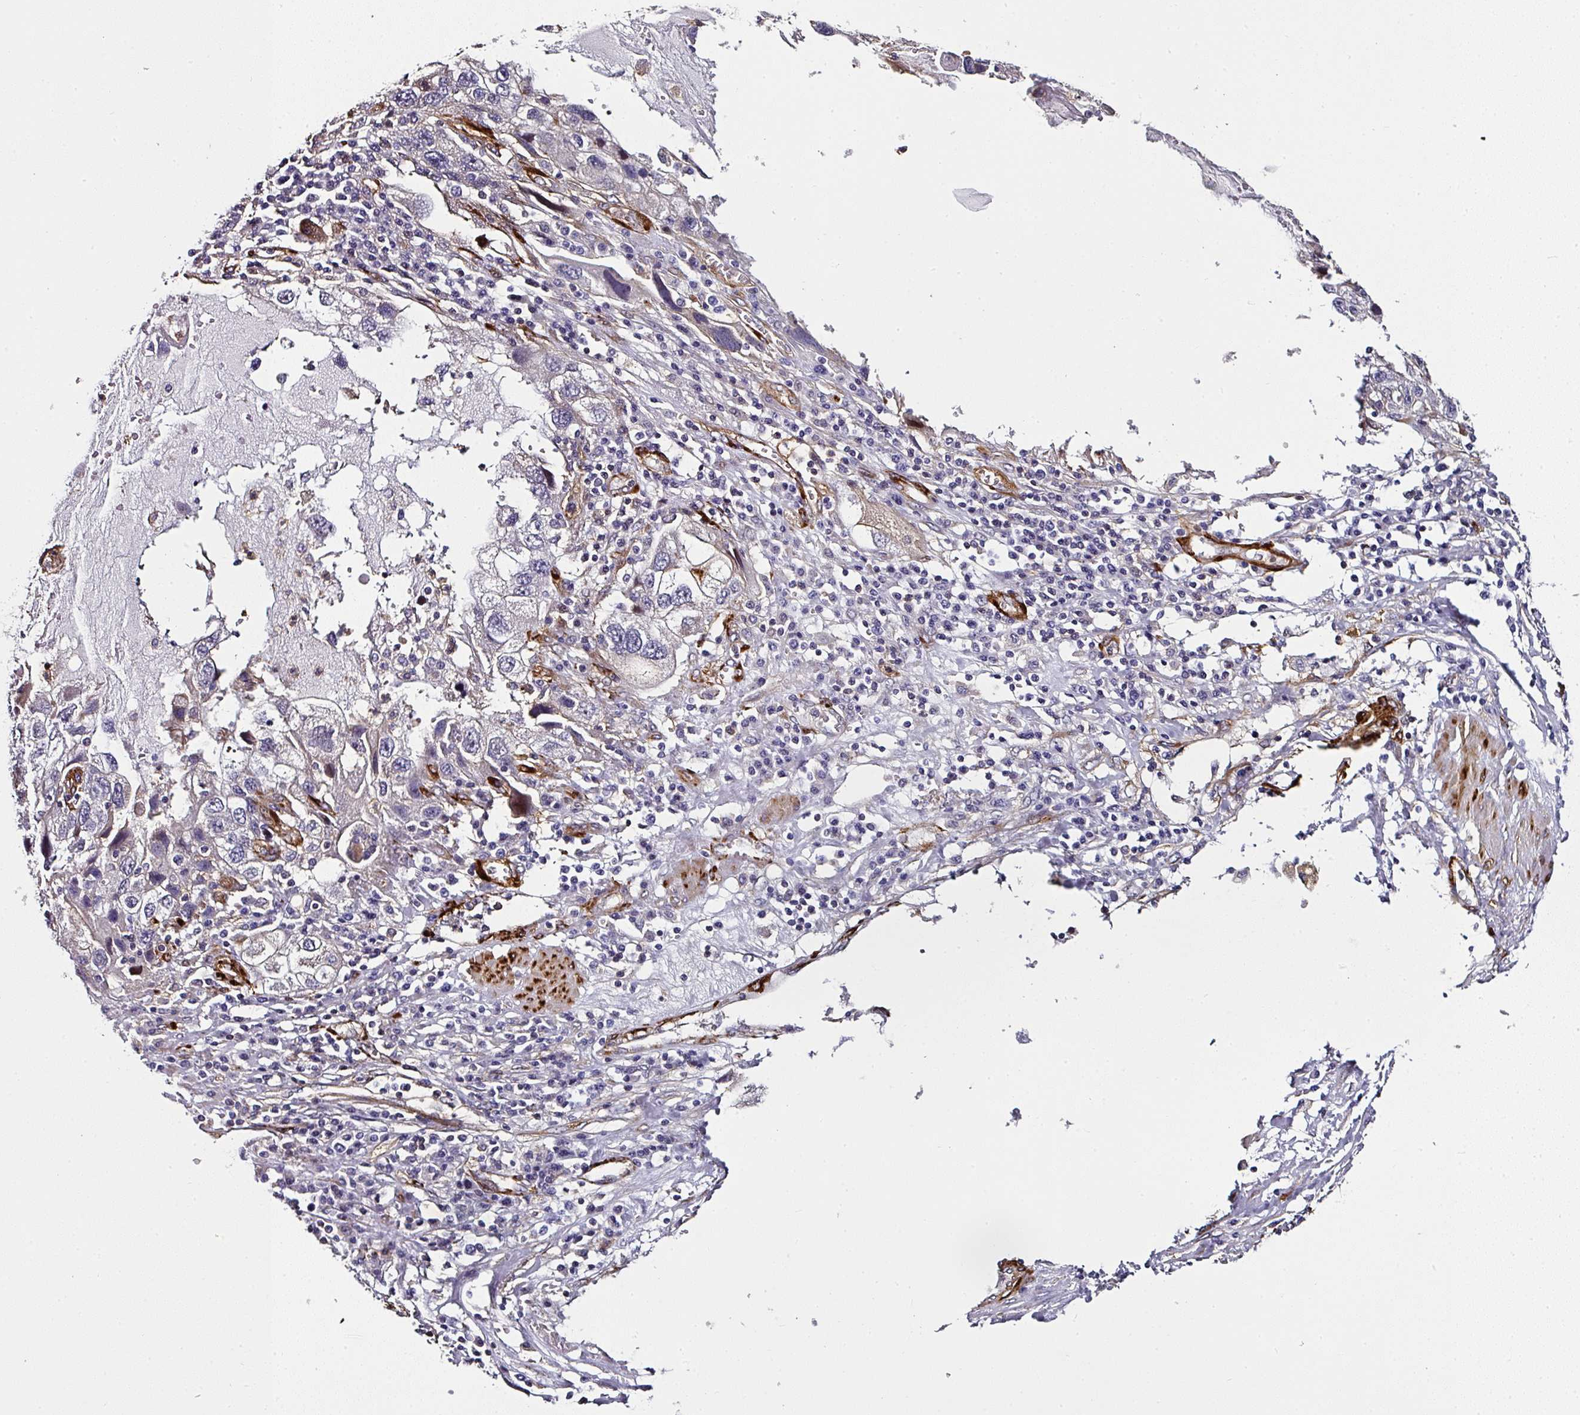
{"staining": {"intensity": "negative", "quantity": "none", "location": "none"}, "tissue": "endometrial cancer", "cell_type": "Tumor cells", "image_type": "cancer", "snomed": [{"axis": "morphology", "description": "Adenocarcinoma, NOS"}, {"axis": "topography", "description": "Endometrium"}], "caption": "There is no significant expression in tumor cells of endometrial cancer. Nuclei are stained in blue.", "gene": "BEND5", "patient": {"sex": "female", "age": 49}}